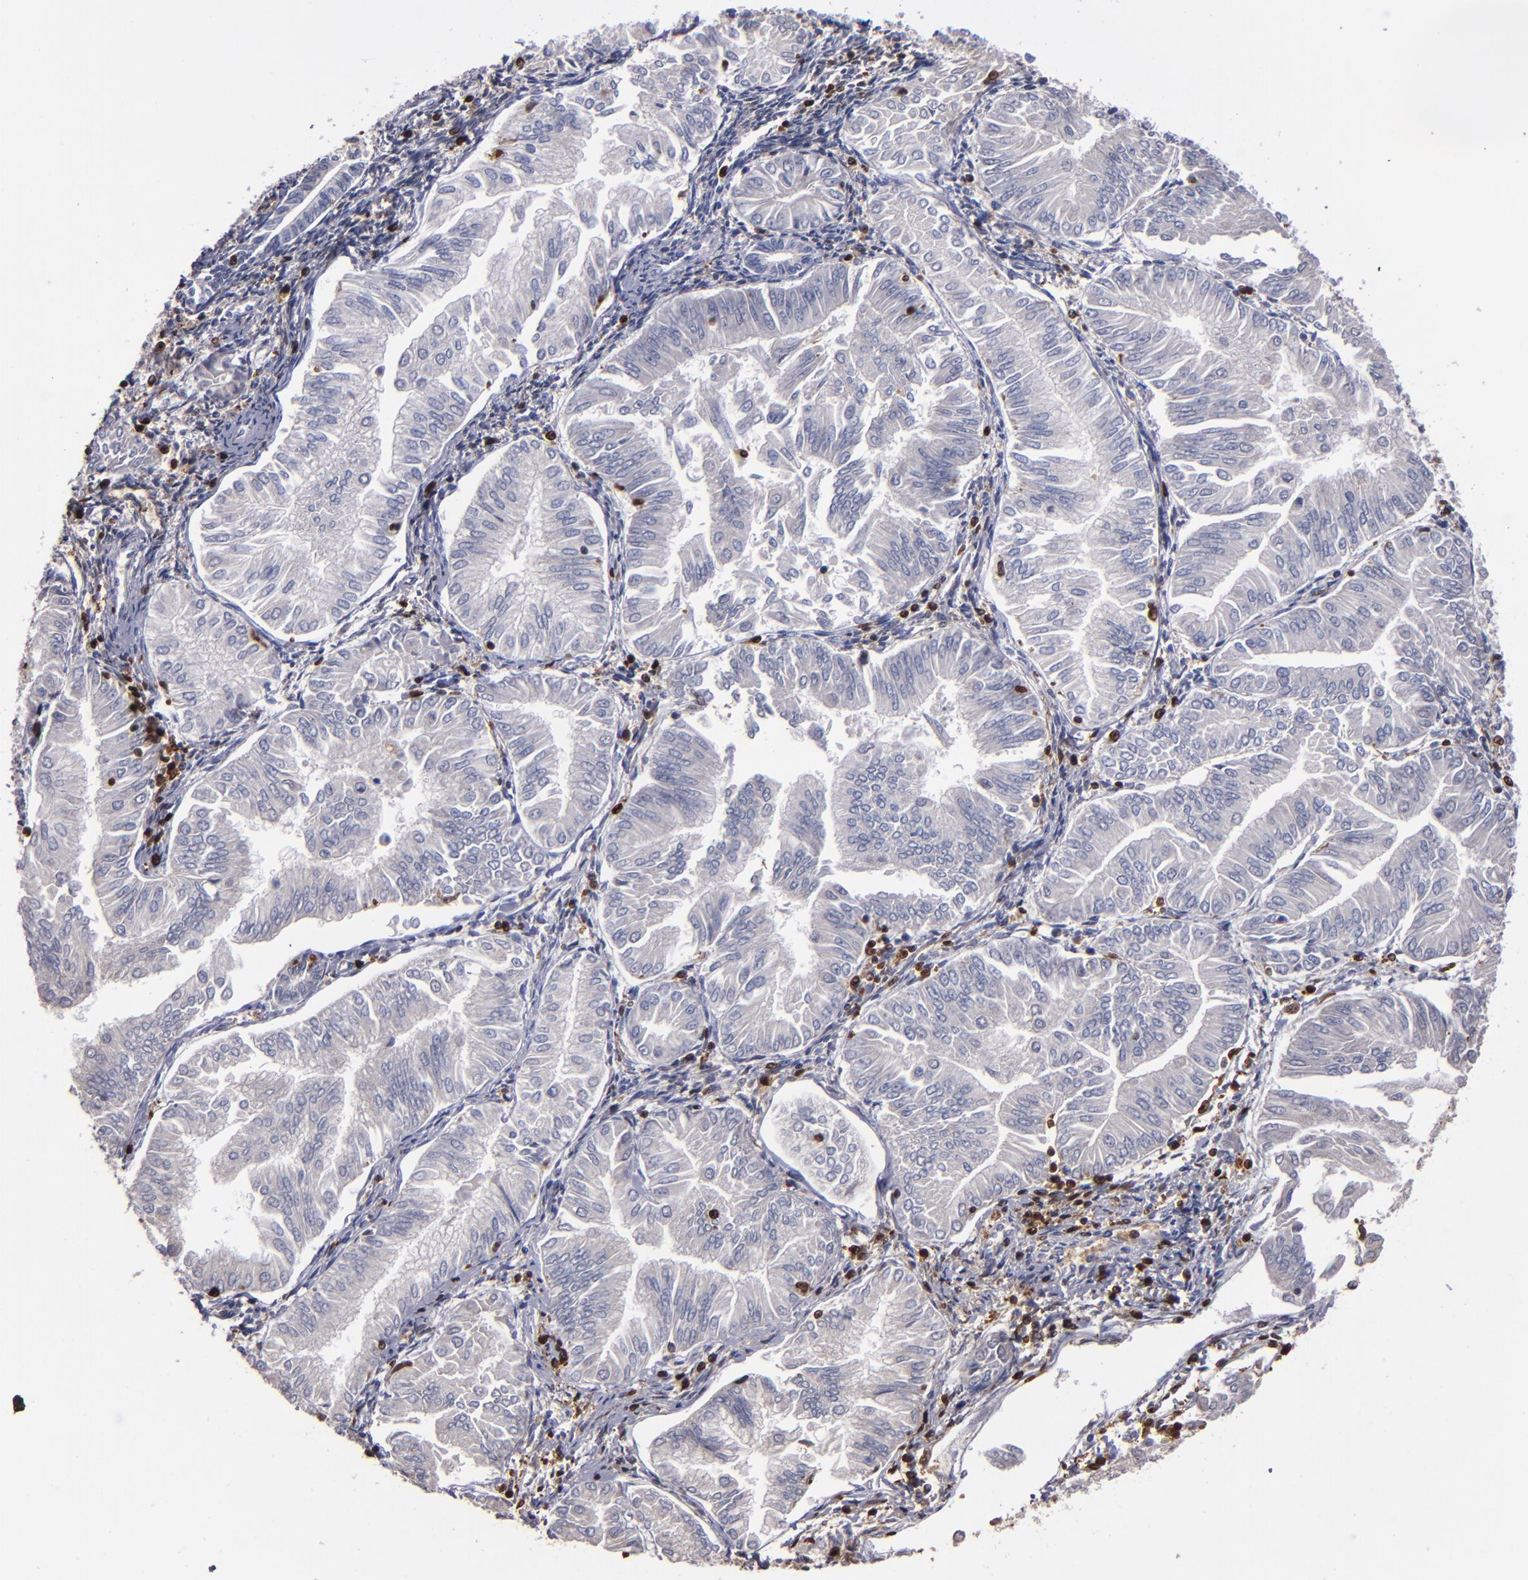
{"staining": {"intensity": "negative", "quantity": "none", "location": "none"}, "tissue": "endometrial cancer", "cell_type": "Tumor cells", "image_type": "cancer", "snomed": [{"axis": "morphology", "description": "Adenocarcinoma, NOS"}, {"axis": "topography", "description": "Endometrium"}], "caption": "Immunohistochemical staining of endometrial cancer (adenocarcinoma) exhibits no significant positivity in tumor cells. (Brightfield microscopy of DAB (3,3'-diaminobenzidine) immunohistochemistry (IHC) at high magnification).", "gene": "S100A4", "patient": {"sex": "female", "age": 53}}